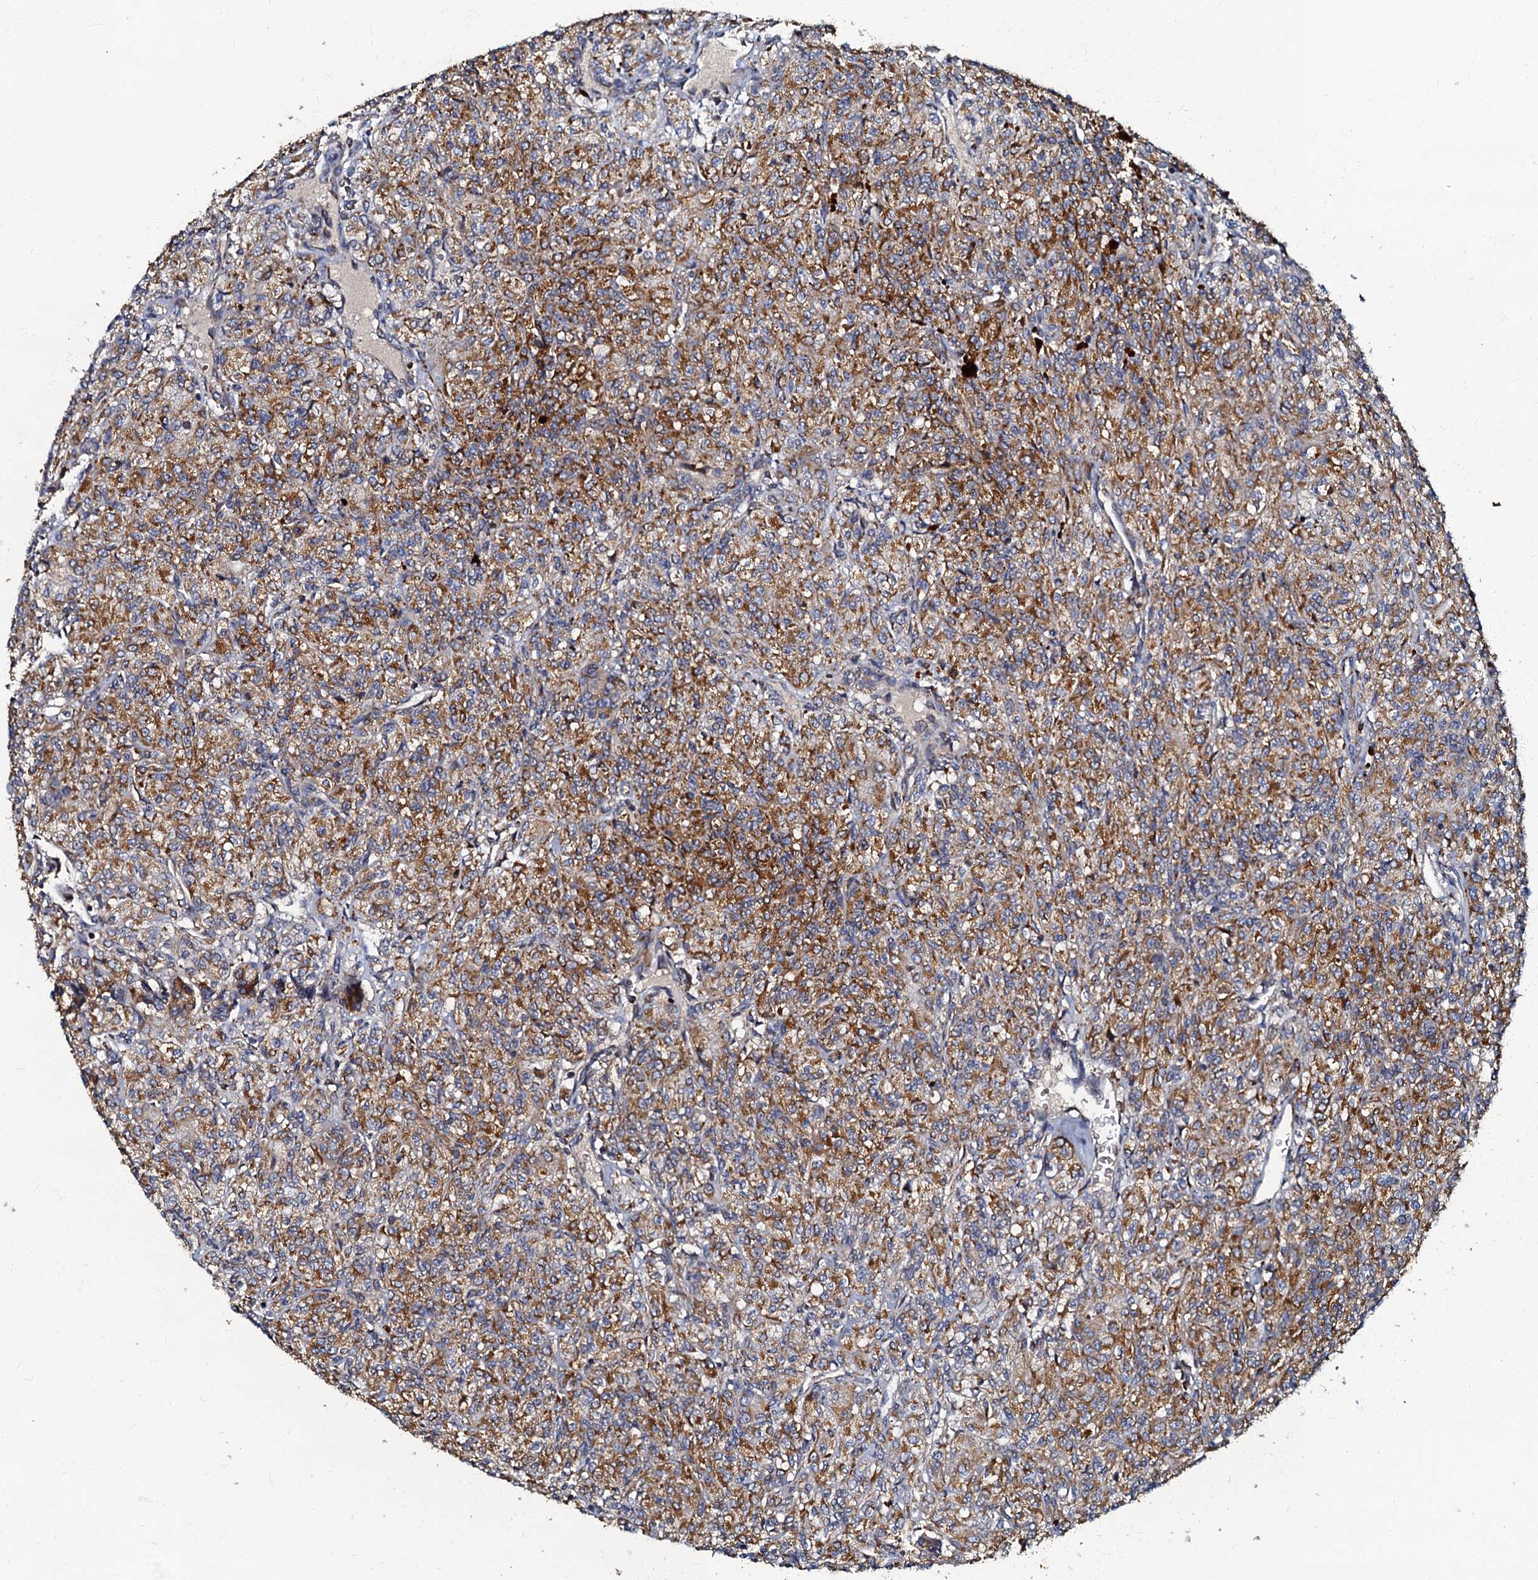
{"staining": {"intensity": "strong", "quantity": "25%-75%", "location": "cytoplasmic/membranous"}, "tissue": "renal cancer", "cell_type": "Tumor cells", "image_type": "cancer", "snomed": [{"axis": "morphology", "description": "Adenocarcinoma, NOS"}, {"axis": "topography", "description": "Kidney"}], "caption": "Renal cancer (adenocarcinoma) was stained to show a protein in brown. There is high levels of strong cytoplasmic/membranous positivity in about 25%-75% of tumor cells. Using DAB (brown) and hematoxylin (blue) stains, captured at high magnification using brightfield microscopy.", "gene": "NDUFA12", "patient": {"sex": "male", "age": 77}}